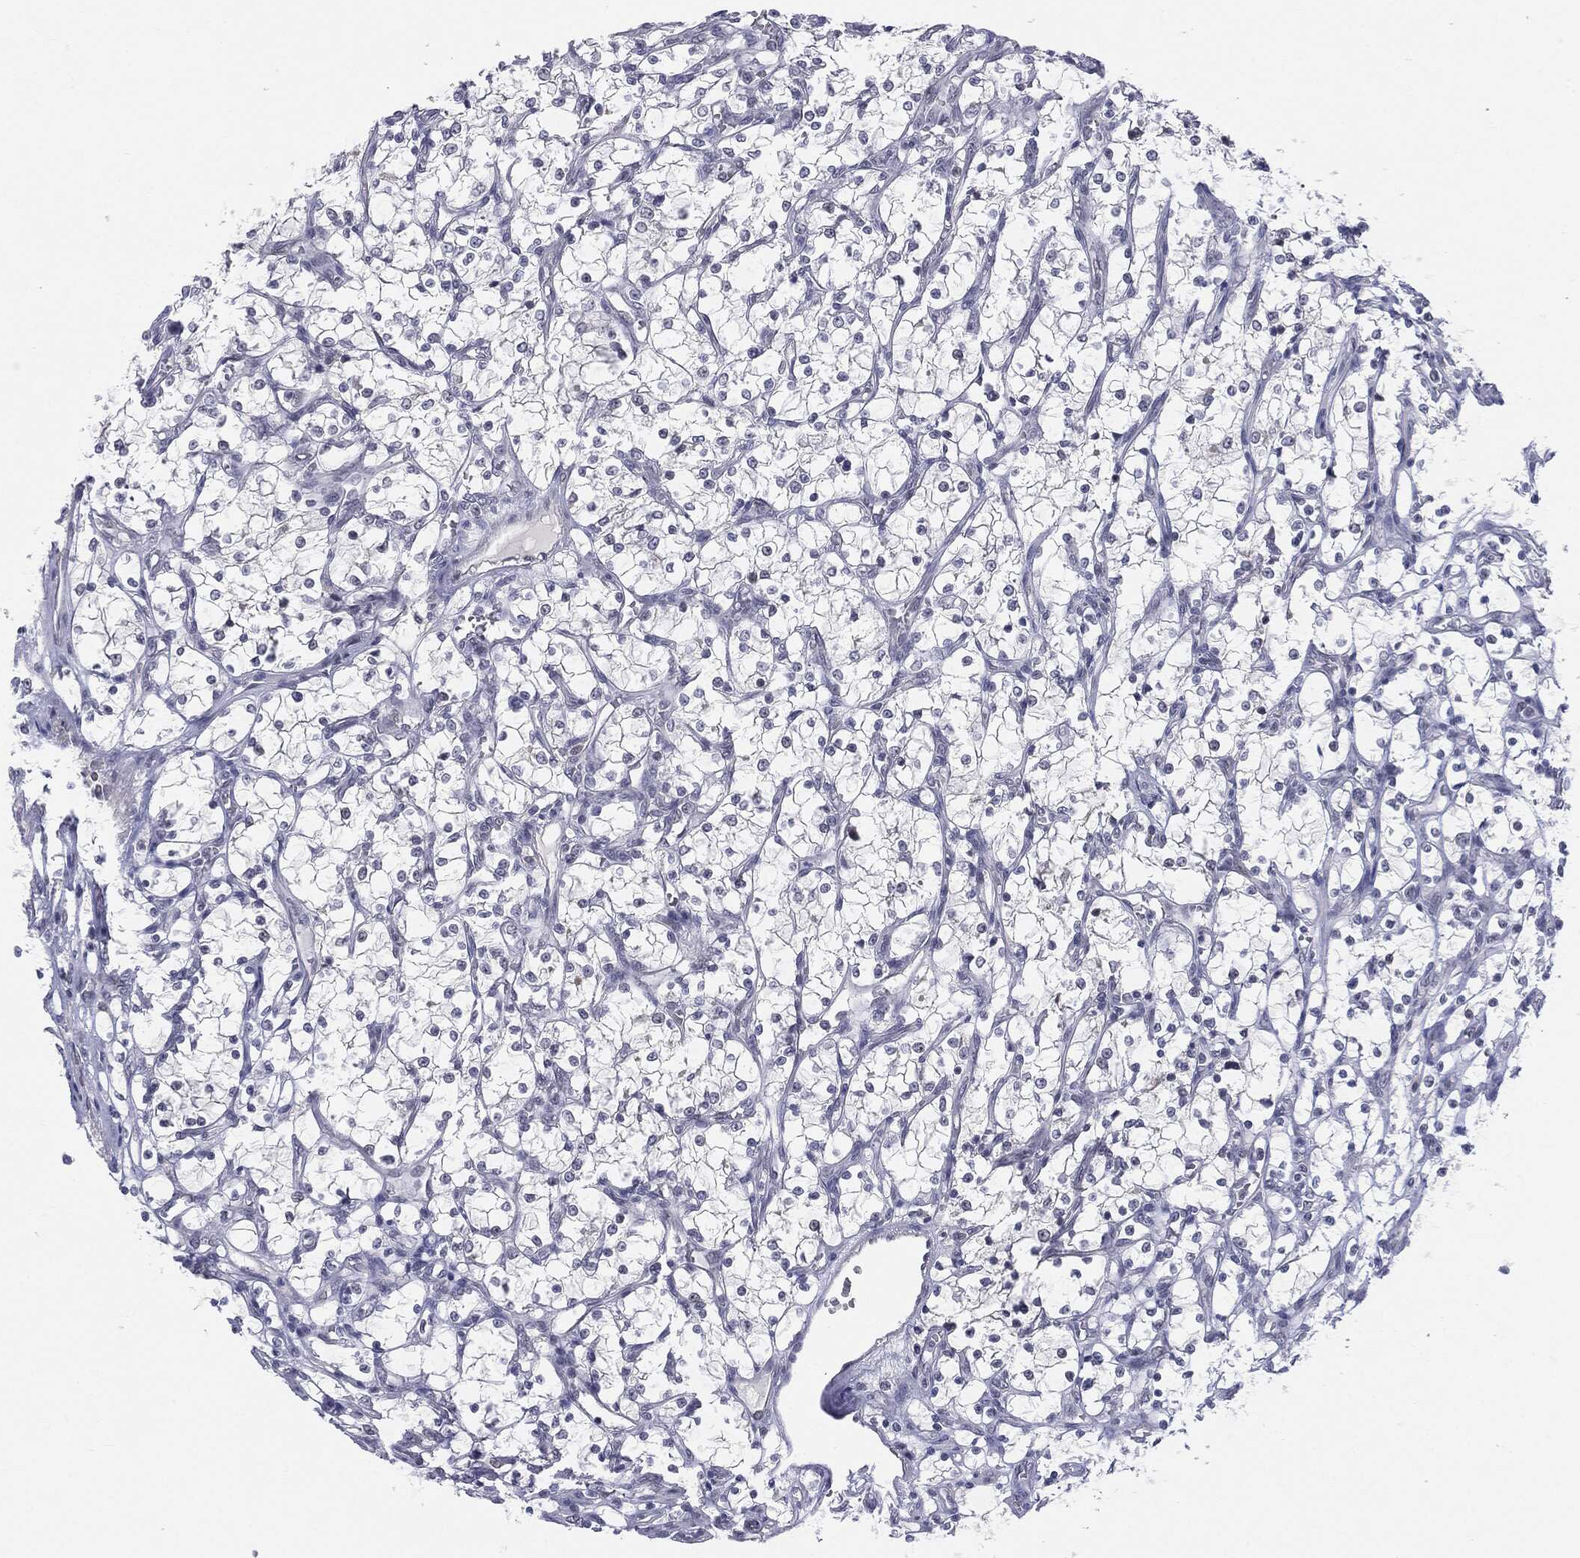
{"staining": {"intensity": "negative", "quantity": "none", "location": "none"}, "tissue": "renal cancer", "cell_type": "Tumor cells", "image_type": "cancer", "snomed": [{"axis": "morphology", "description": "Adenocarcinoma, NOS"}, {"axis": "topography", "description": "Kidney"}], "caption": "A high-resolution histopathology image shows immunohistochemistry (IHC) staining of renal cancer, which shows no significant staining in tumor cells. (DAB IHC with hematoxylin counter stain).", "gene": "SLC5A5", "patient": {"sex": "female", "age": 69}}